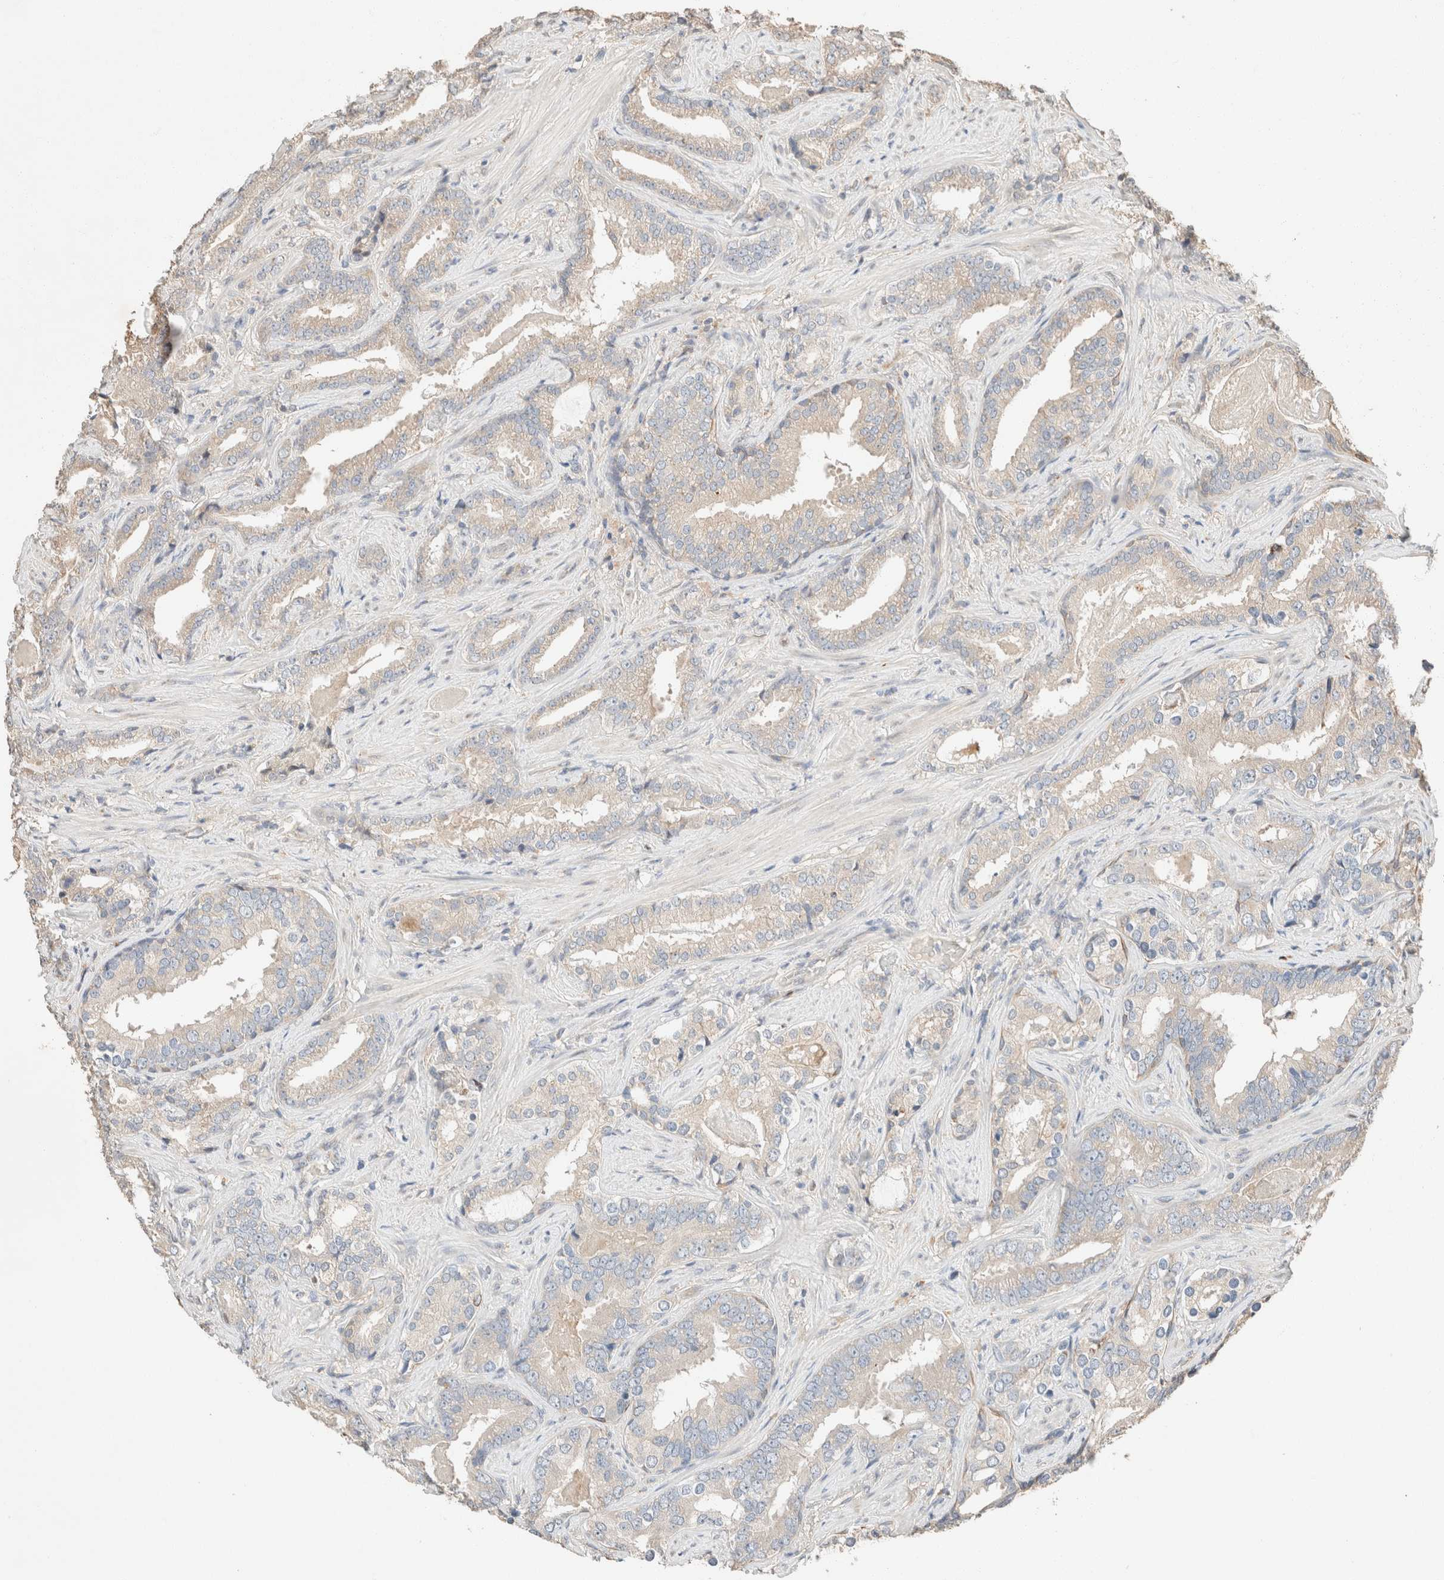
{"staining": {"intensity": "weak", "quantity": "25%-75%", "location": "cytoplasmic/membranous"}, "tissue": "prostate cancer", "cell_type": "Tumor cells", "image_type": "cancer", "snomed": [{"axis": "morphology", "description": "Adenocarcinoma, Low grade"}, {"axis": "topography", "description": "Prostate"}], "caption": "Immunohistochemistry (DAB (3,3'-diaminobenzidine)) staining of prostate adenocarcinoma (low-grade) reveals weak cytoplasmic/membranous protein expression in about 25%-75% of tumor cells. The staining was performed using DAB to visualize the protein expression in brown, while the nuclei were stained in blue with hematoxylin (Magnification: 20x).", "gene": "TUBD1", "patient": {"sex": "male", "age": 67}}